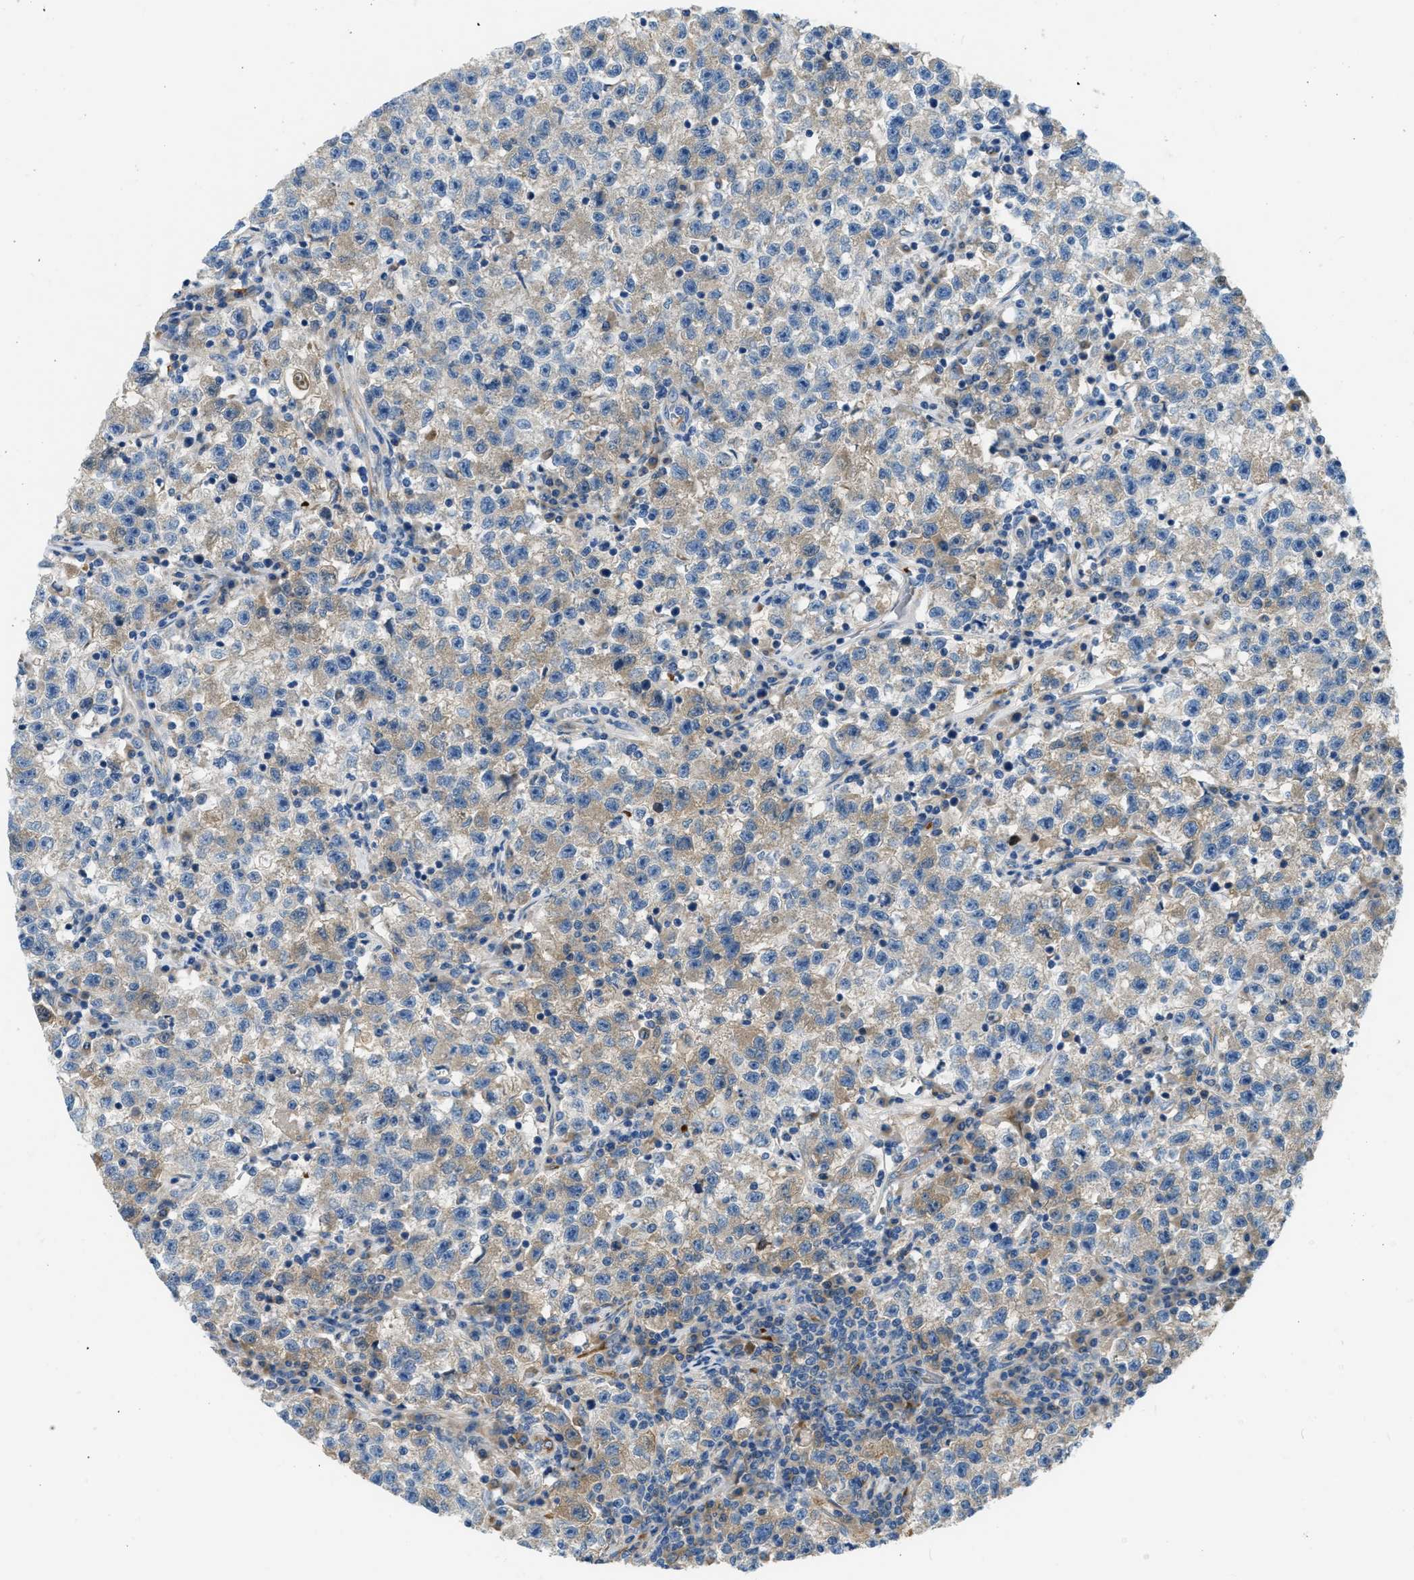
{"staining": {"intensity": "weak", "quantity": "25%-75%", "location": "cytoplasmic/membranous"}, "tissue": "testis cancer", "cell_type": "Tumor cells", "image_type": "cancer", "snomed": [{"axis": "morphology", "description": "Seminoma, NOS"}, {"axis": "topography", "description": "Testis"}], "caption": "The histopathology image displays staining of testis seminoma, revealing weak cytoplasmic/membranous protein expression (brown color) within tumor cells. Immunohistochemistry (ihc) stains the protein of interest in brown and the nuclei are stained blue.", "gene": "COL15A1", "patient": {"sex": "male", "age": 22}}